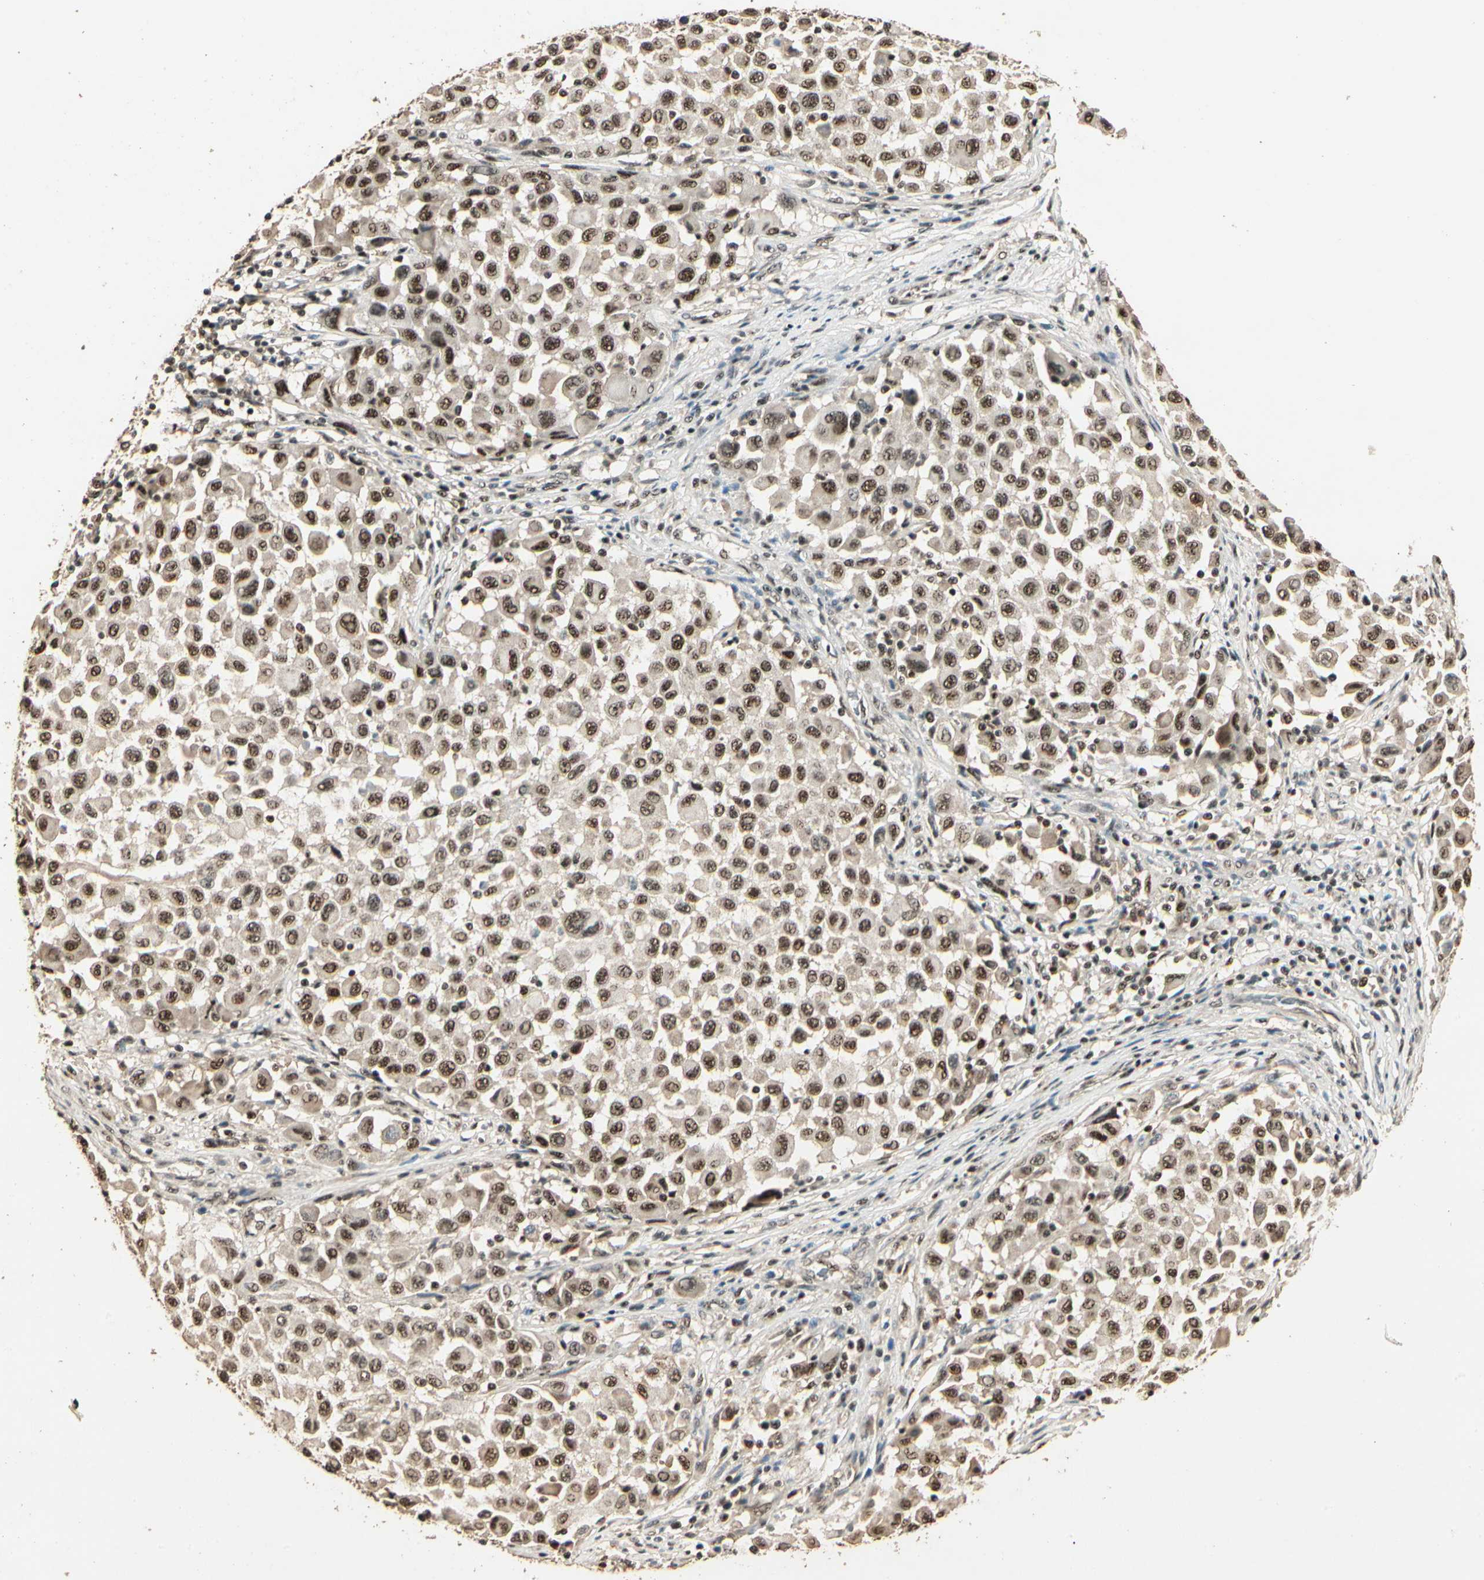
{"staining": {"intensity": "strong", "quantity": ">75%", "location": "nuclear"}, "tissue": "melanoma", "cell_type": "Tumor cells", "image_type": "cancer", "snomed": [{"axis": "morphology", "description": "Malignant melanoma, Metastatic site"}, {"axis": "topography", "description": "Lymph node"}], "caption": "This is an image of immunohistochemistry (IHC) staining of melanoma, which shows strong staining in the nuclear of tumor cells.", "gene": "RBM25", "patient": {"sex": "male", "age": 61}}